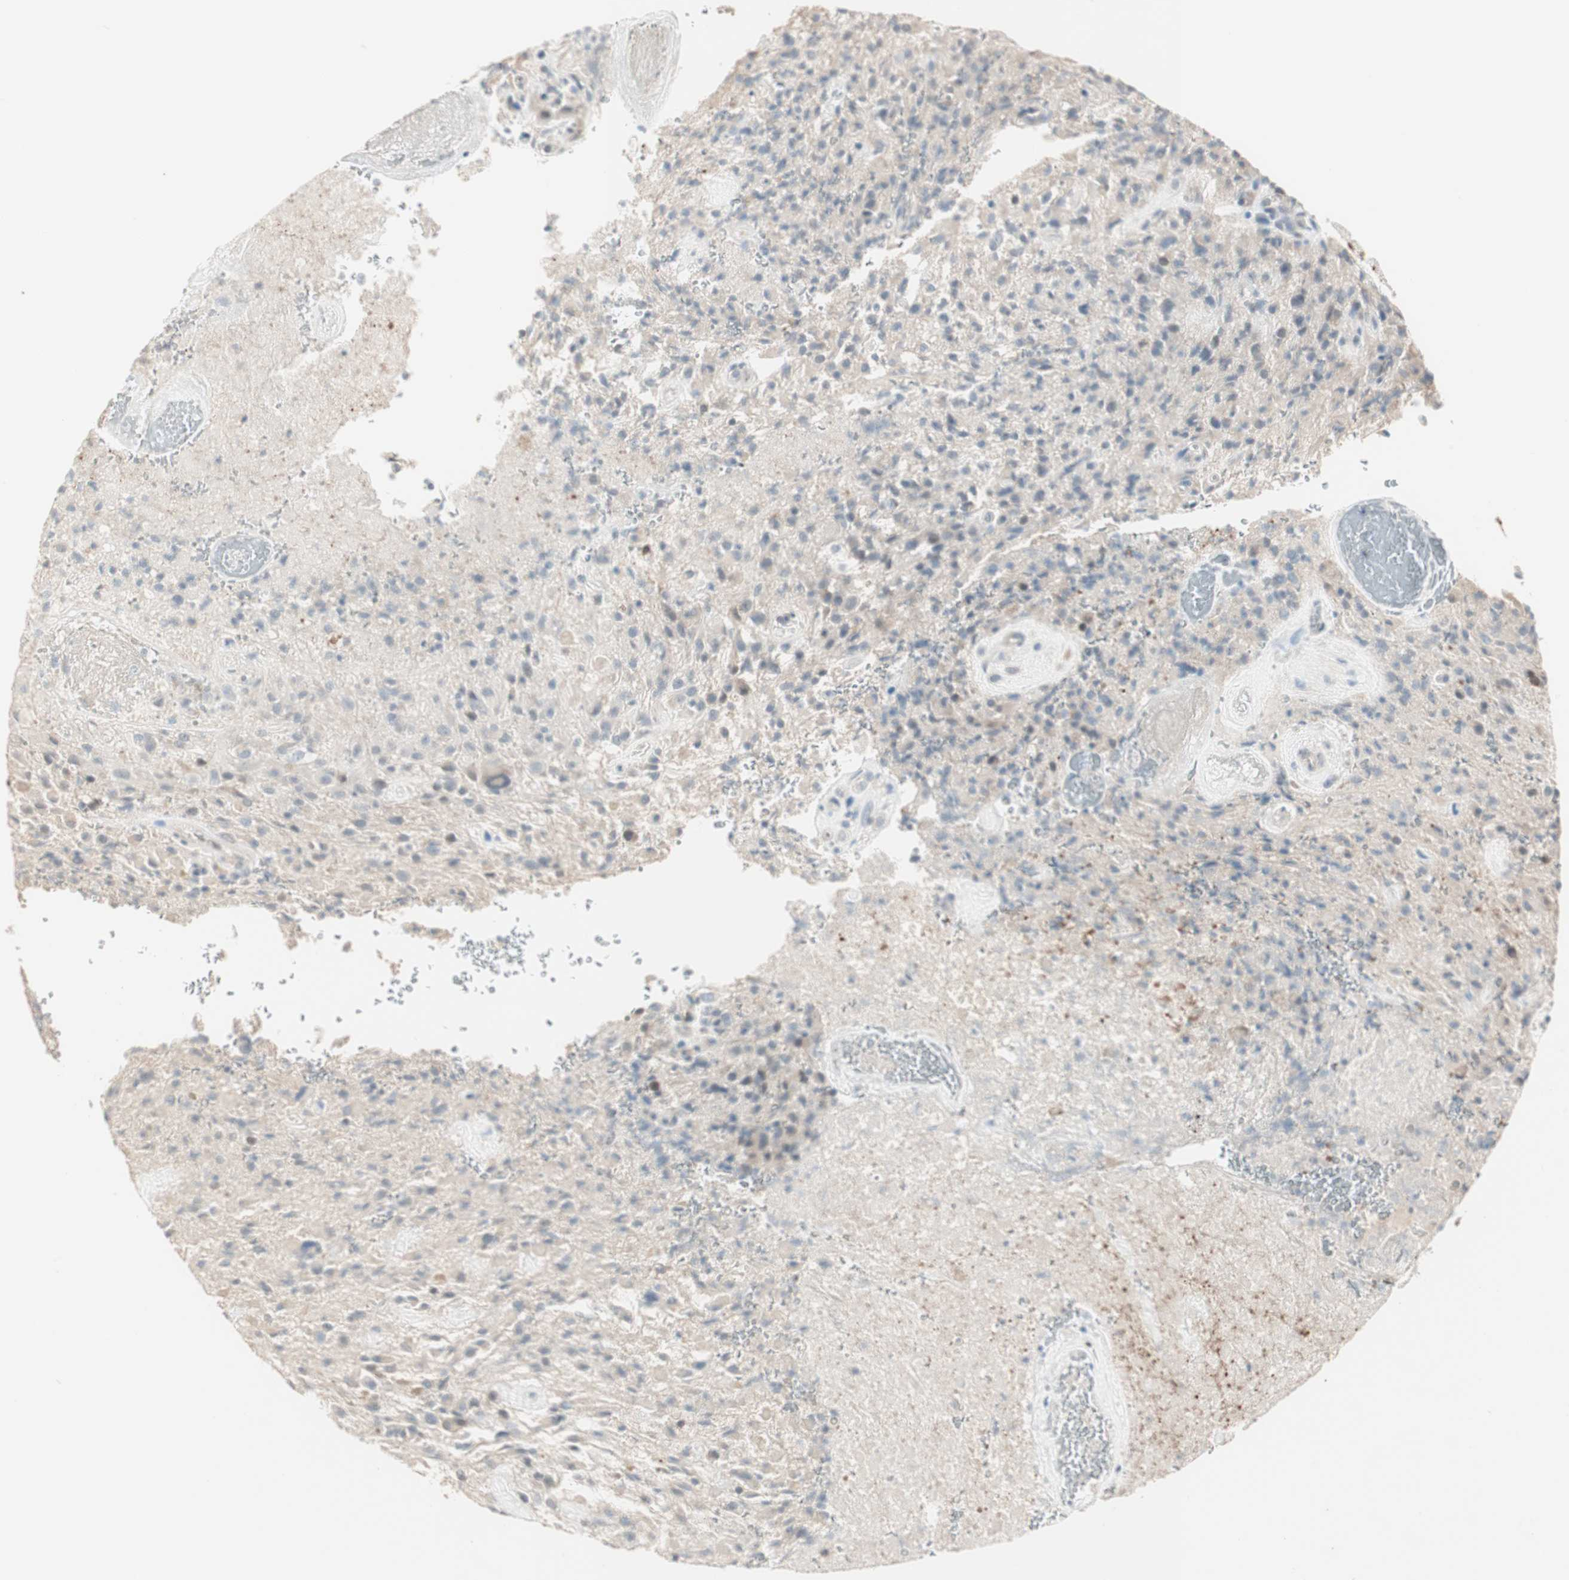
{"staining": {"intensity": "weak", "quantity": "25%-75%", "location": "cytoplasmic/membranous"}, "tissue": "glioma", "cell_type": "Tumor cells", "image_type": "cancer", "snomed": [{"axis": "morphology", "description": "Glioma, malignant, High grade"}, {"axis": "topography", "description": "Brain"}], "caption": "Immunohistochemistry (DAB (3,3'-diaminobenzidine)) staining of human glioma shows weak cytoplasmic/membranous protein staining in about 25%-75% of tumor cells.", "gene": "PDZK1", "patient": {"sex": "male", "age": 71}}